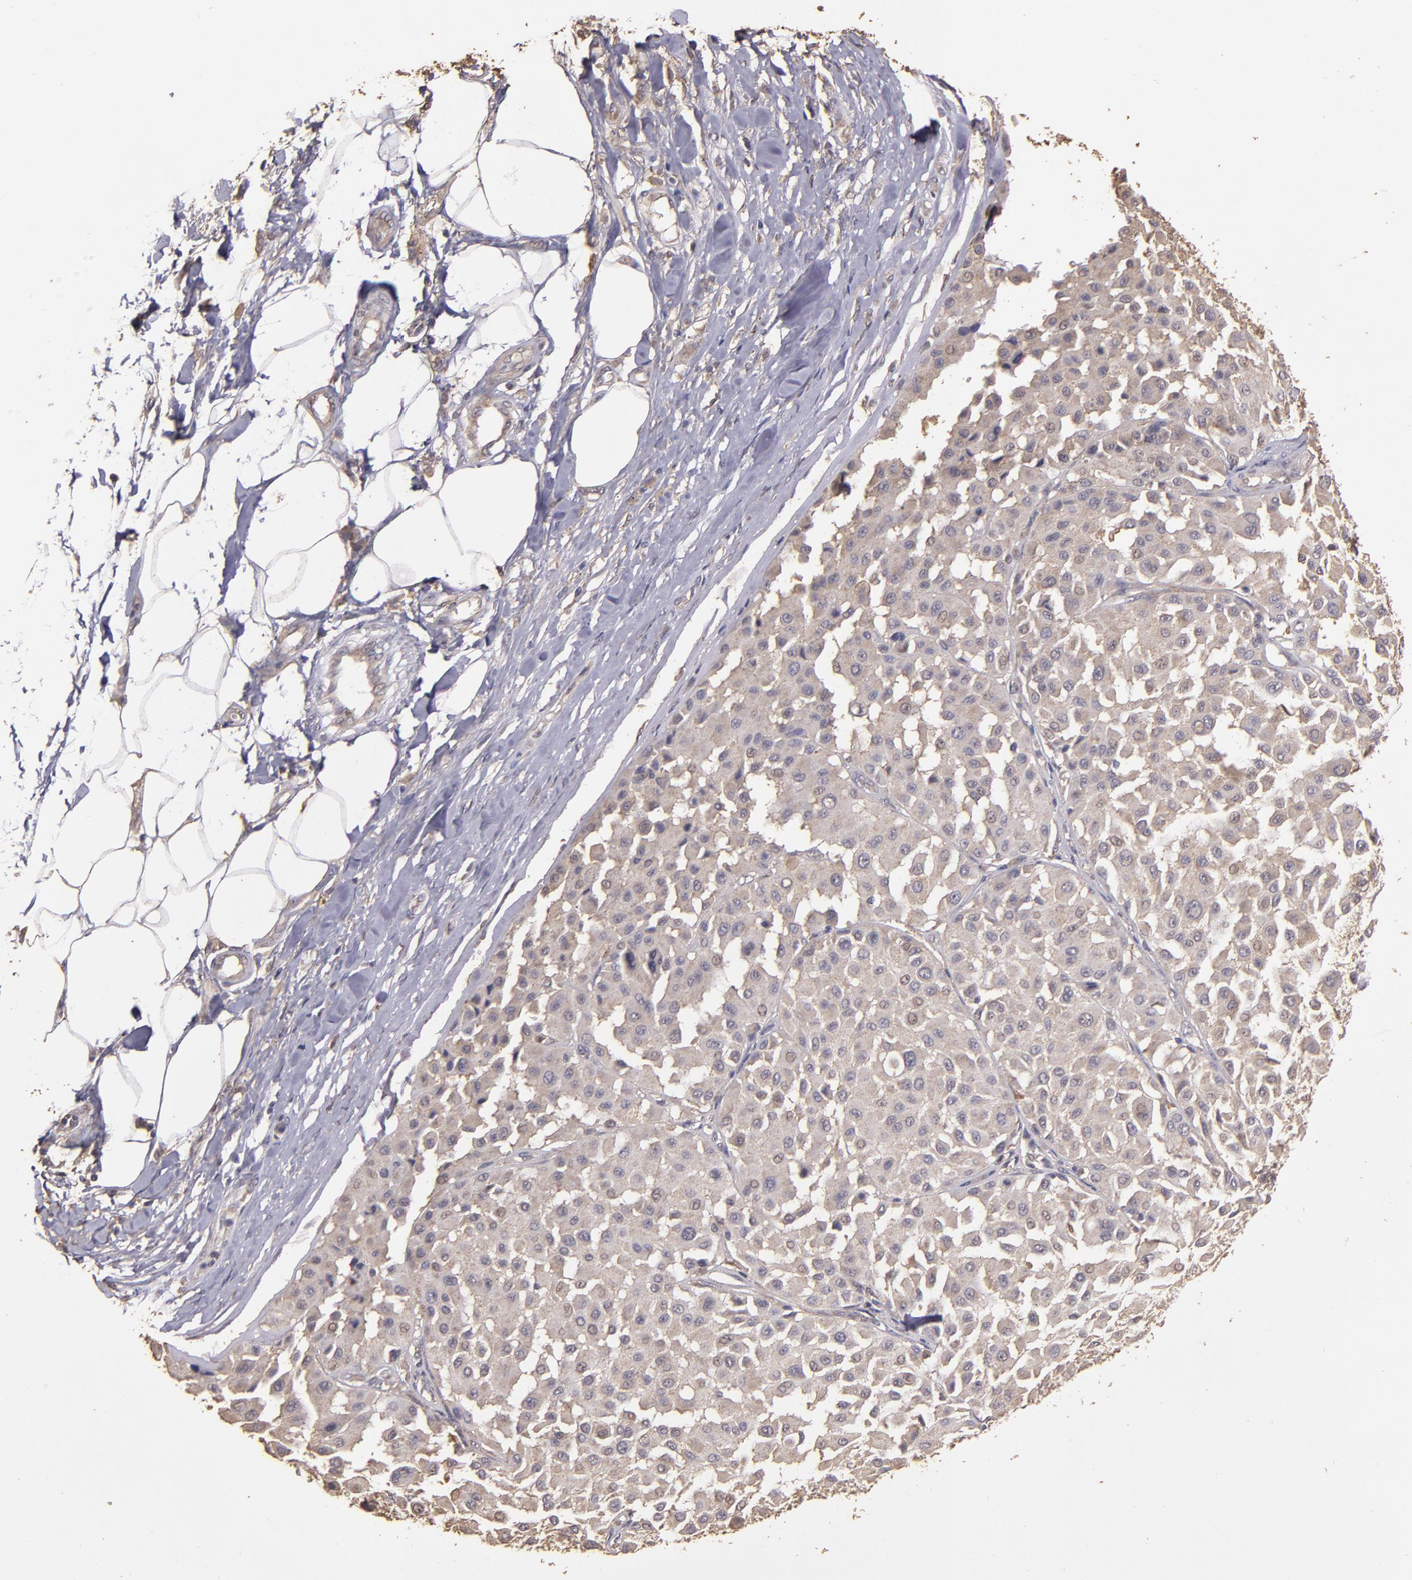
{"staining": {"intensity": "weak", "quantity": ">75%", "location": "cytoplasmic/membranous"}, "tissue": "melanoma", "cell_type": "Tumor cells", "image_type": "cancer", "snomed": [{"axis": "morphology", "description": "Malignant melanoma, Metastatic site"}, {"axis": "topography", "description": "Soft tissue"}], "caption": "Tumor cells show low levels of weak cytoplasmic/membranous staining in approximately >75% of cells in malignant melanoma (metastatic site).", "gene": "HECTD1", "patient": {"sex": "male", "age": 41}}